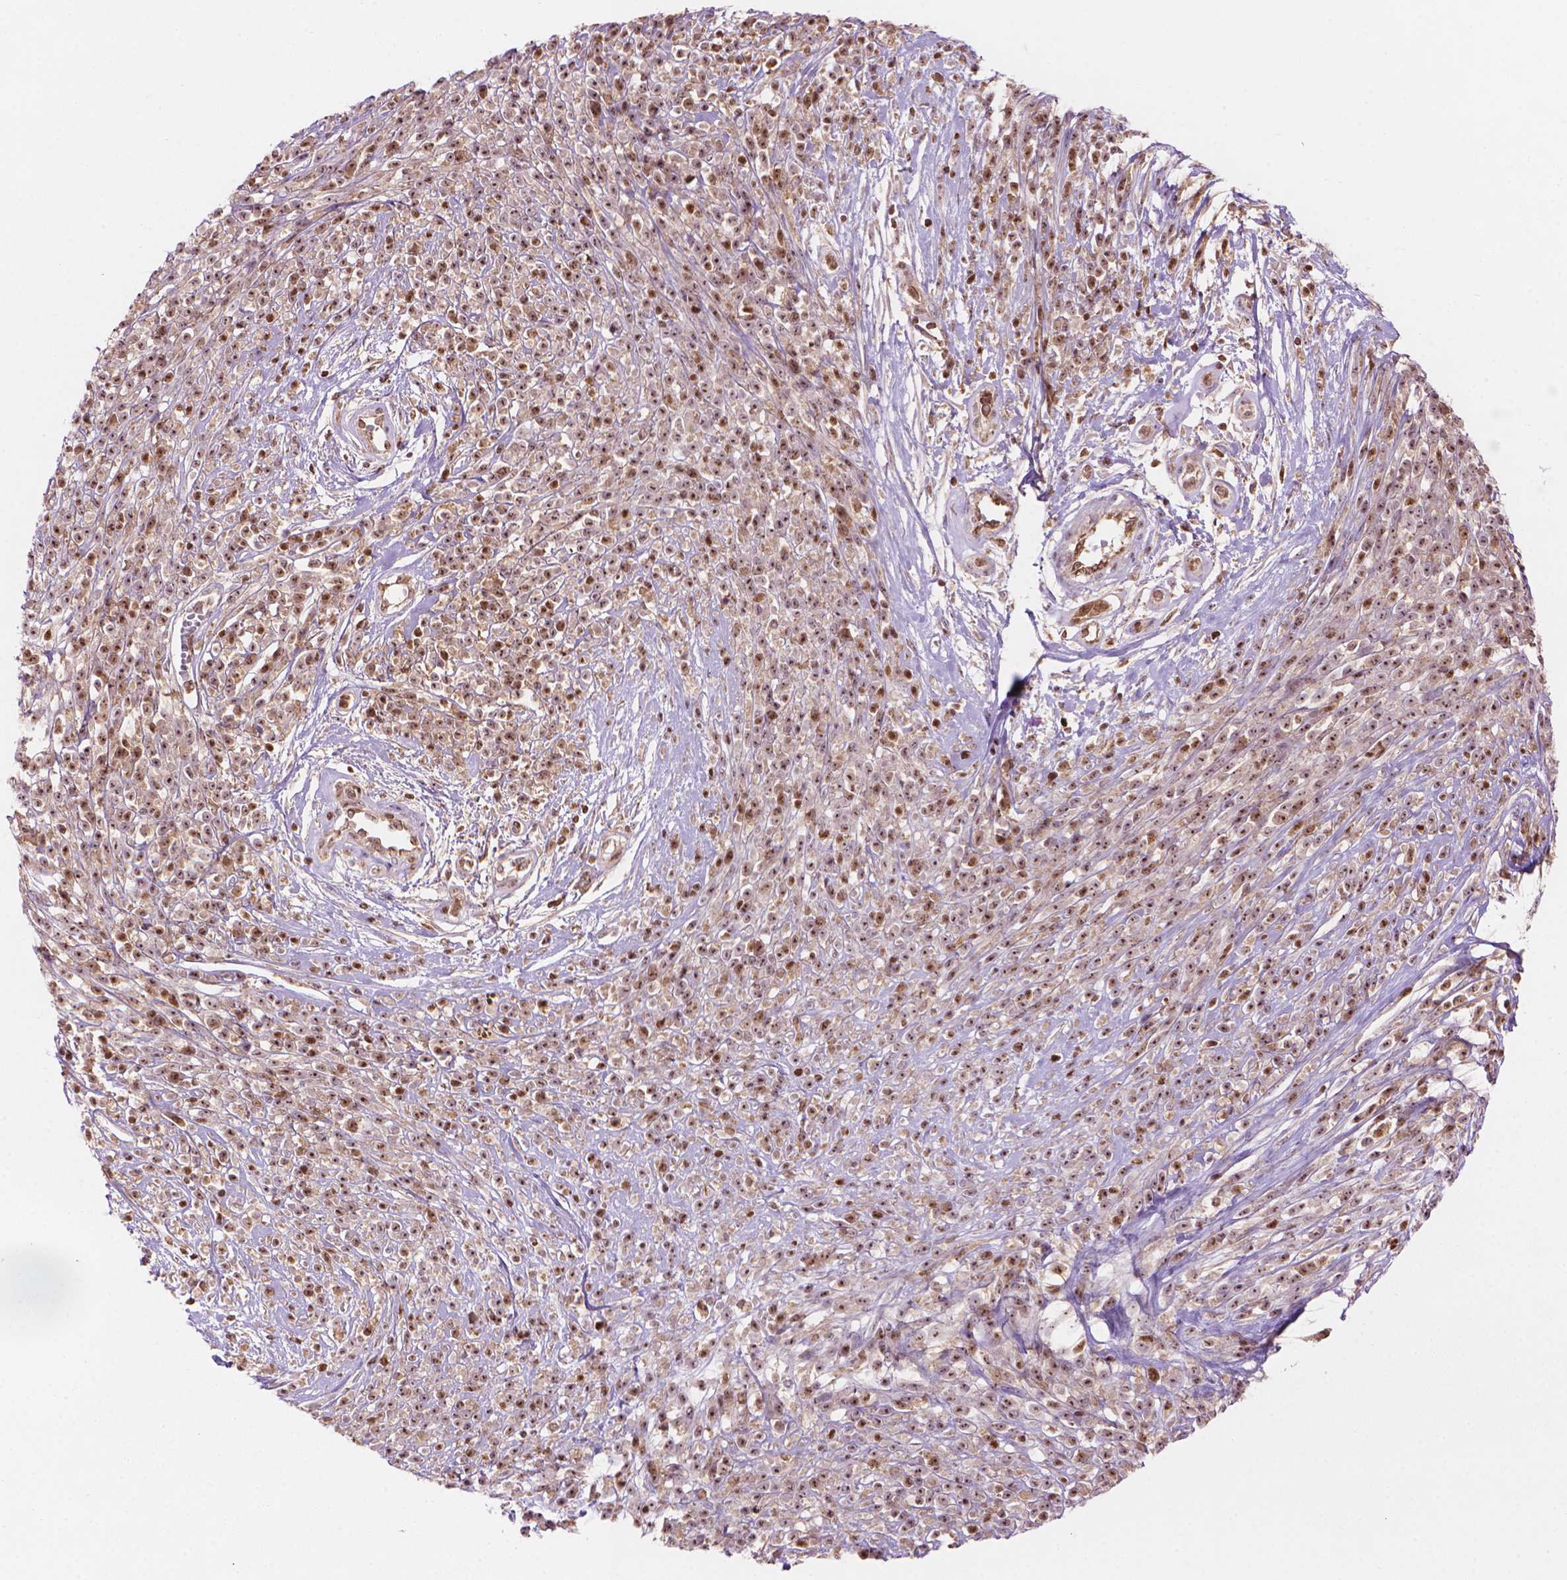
{"staining": {"intensity": "moderate", "quantity": ">75%", "location": "nuclear"}, "tissue": "melanoma", "cell_type": "Tumor cells", "image_type": "cancer", "snomed": [{"axis": "morphology", "description": "Malignant melanoma, NOS"}, {"axis": "topography", "description": "Skin"}, {"axis": "topography", "description": "Skin of trunk"}], "caption": "Brown immunohistochemical staining in melanoma demonstrates moderate nuclear expression in about >75% of tumor cells.", "gene": "SMC2", "patient": {"sex": "male", "age": 74}}